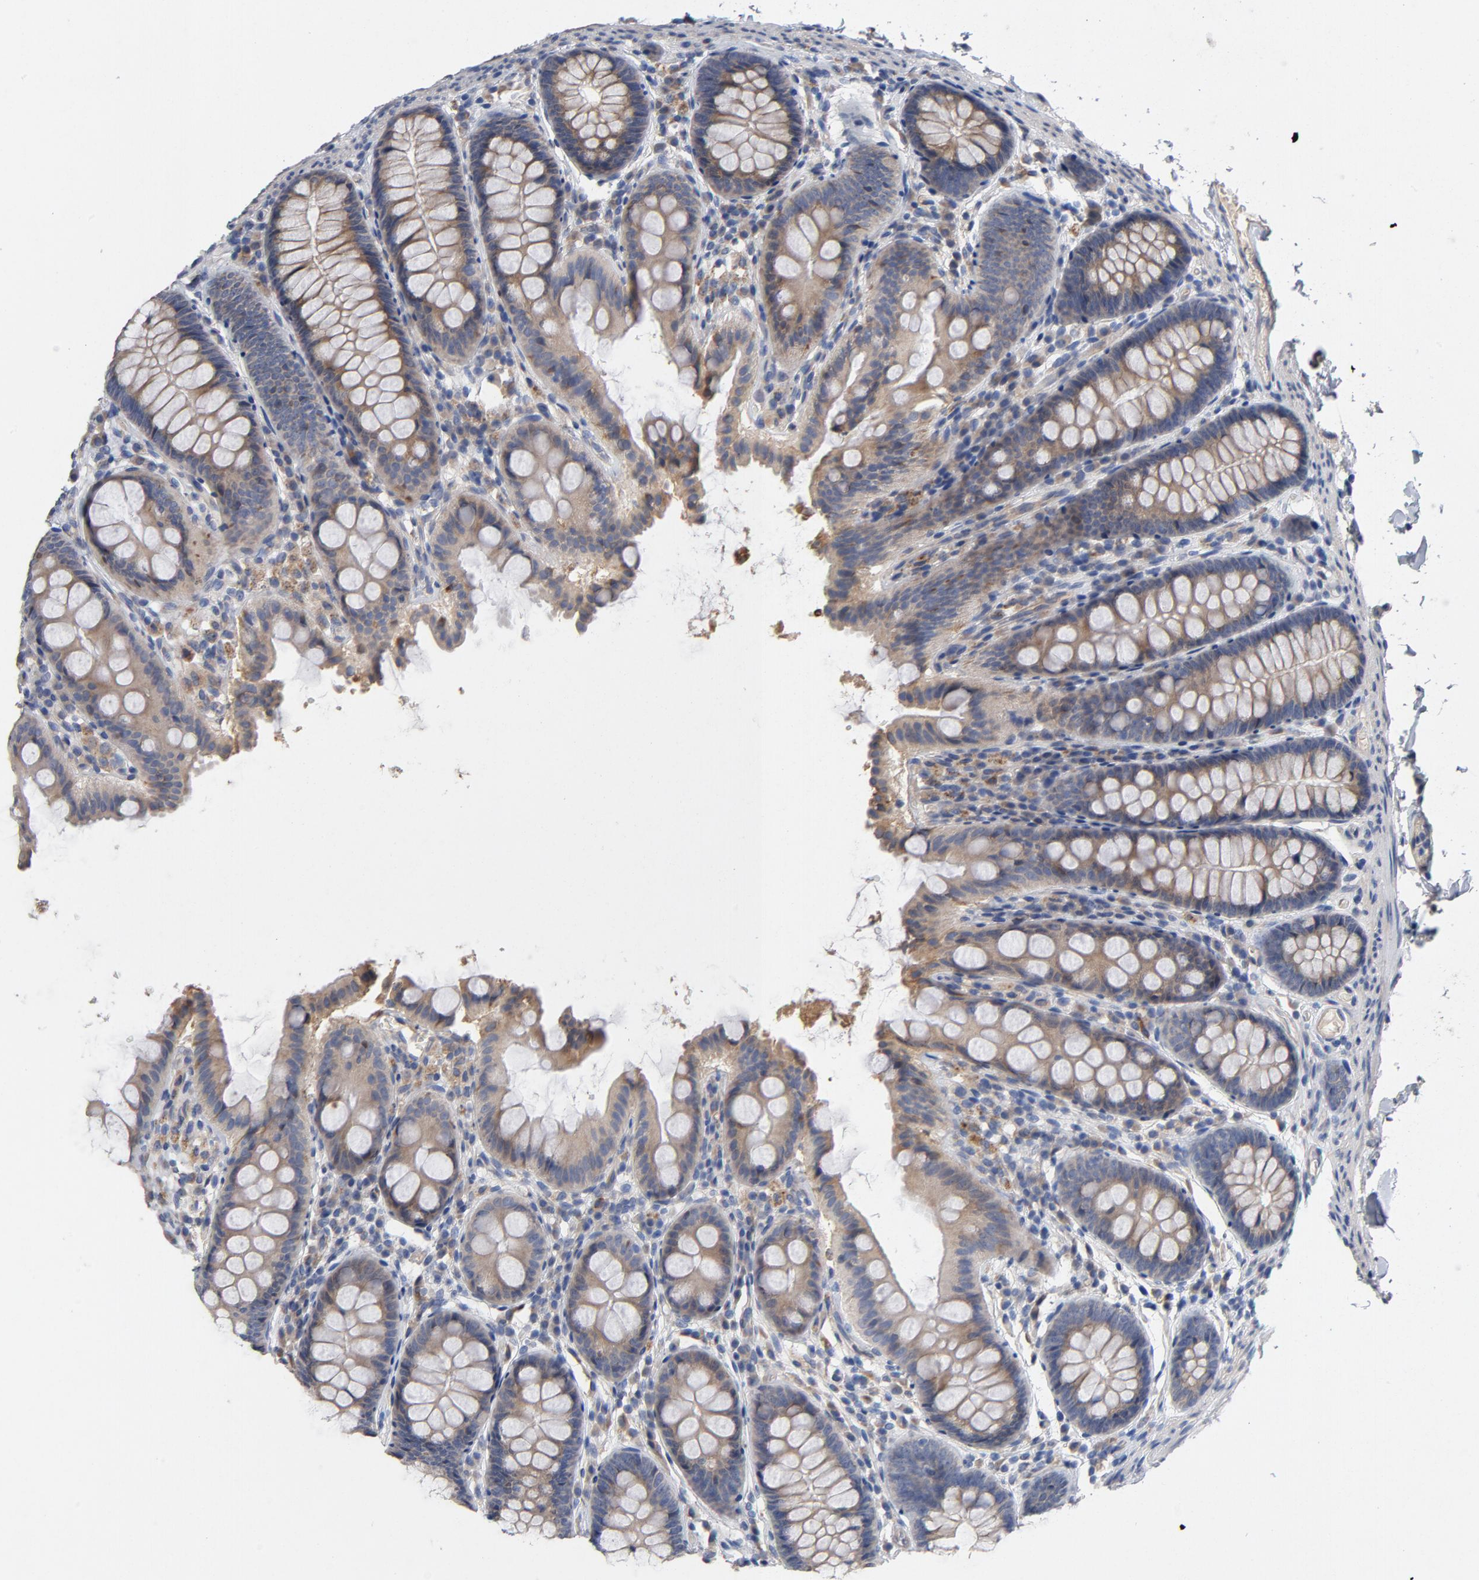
{"staining": {"intensity": "moderate", "quantity": ">75%", "location": "cytoplasmic/membranous"}, "tissue": "colon", "cell_type": "Glandular cells", "image_type": "normal", "snomed": [{"axis": "morphology", "description": "Normal tissue, NOS"}, {"axis": "topography", "description": "Colon"}], "caption": "Immunohistochemical staining of normal colon shows >75% levels of moderate cytoplasmic/membranous protein positivity in approximately >75% of glandular cells. (Stains: DAB (3,3'-diaminobenzidine) in brown, nuclei in blue, Microscopy: brightfield microscopy at high magnification).", "gene": "CCDC134", "patient": {"sex": "female", "age": 61}}